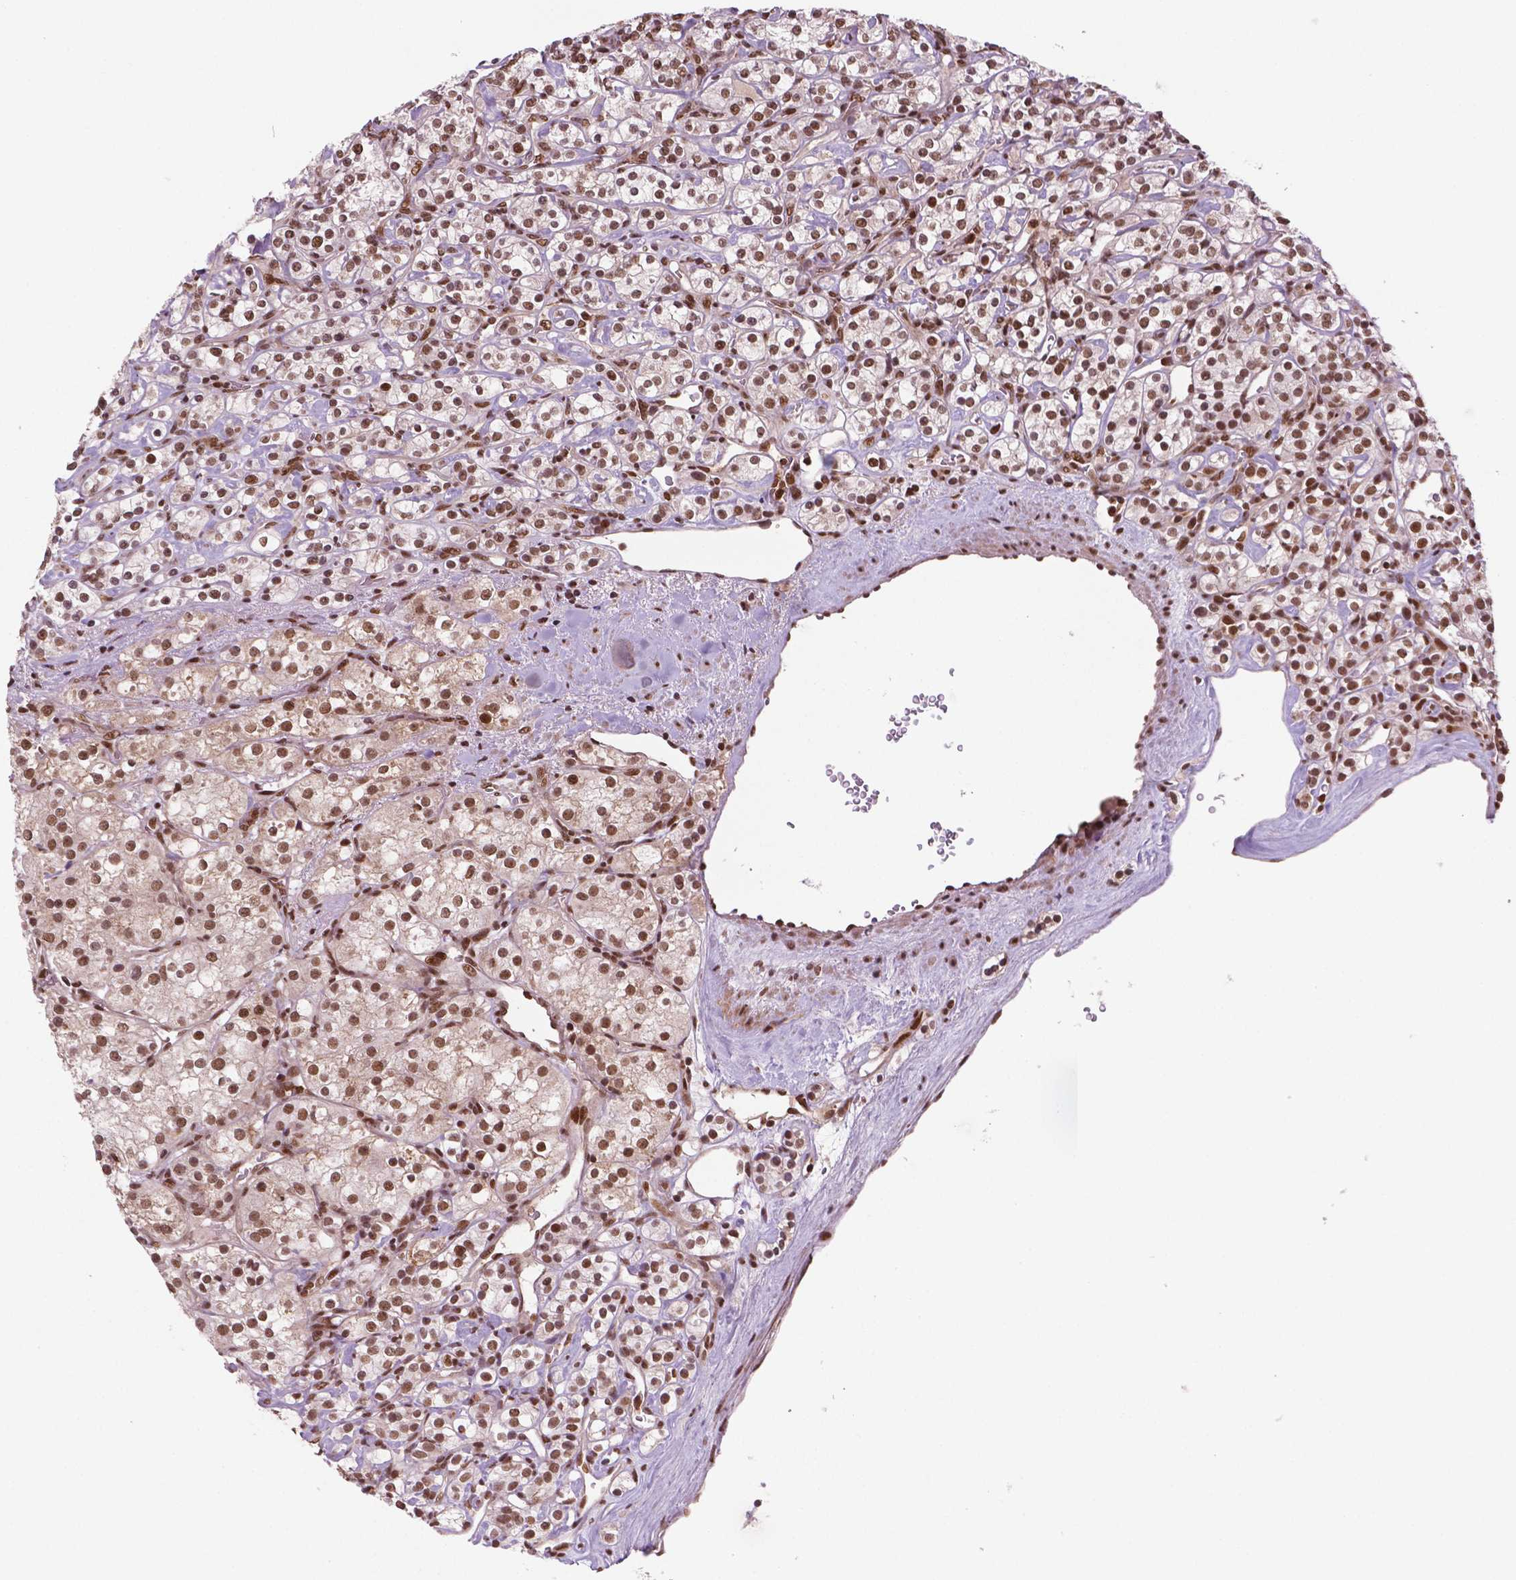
{"staining": {"intensity": "moderate", "quantity": ">75%", "location": "nuclear"}, "tissue": "renal cancer", "cell_type": "Tumor cells", "image_type": "cancer", "snomed": [{"axis": "morphology", "description": "Adenocarcinoma, NOS"}, {"axis": "topography", "description": "Kidney"}], "caption": "Adenocarcinoma (renal) stained for a protein (brown) displays moderate nuclear positive staining in about >75% of tumor cells.", "gene": "SIRT6", "patient": {"sex": "male", "age": 77}}